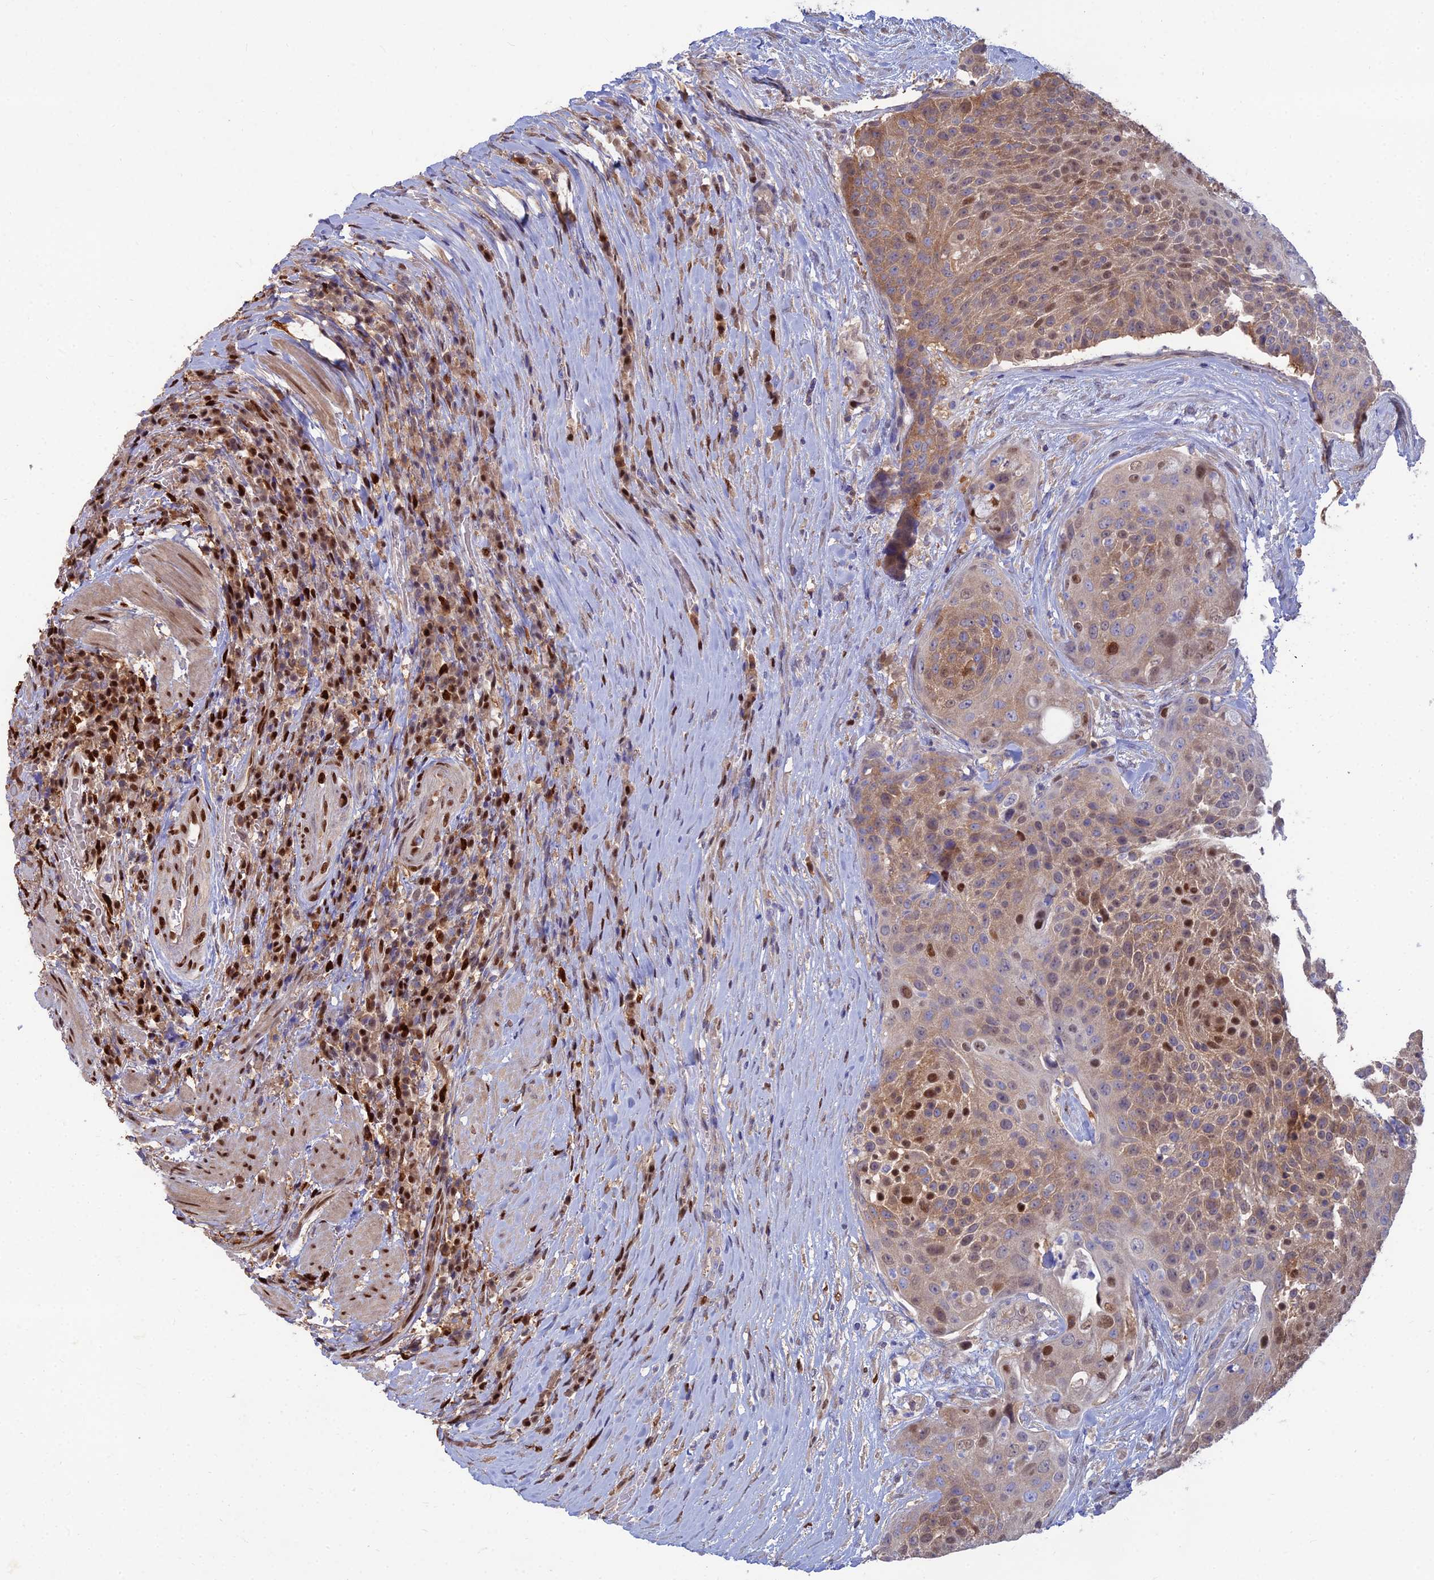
{"staining": {"intensity": "moderate", "quantity": ">75%", "location": "cytoplasmic/membranous,nuclear"}, "tissue": "urothelial cancer", "cell_type": "Tumor cells", "image_type": "cancer", "snomed": [{"axis": "morphology", "description": "Urothelial carcinoma, High grade"}, {"axis": "topography", "description": "Urinary bladder"}], "caption": "Immunohistochemistry (IHC) of human urothelial cancer displays medium levels of moderate cytoplasmic/membranous and nuclear staining in approximately >75% of tumor cells.", "gene": "DNPEP", "patient": {"sex": "female", "age": 63}}